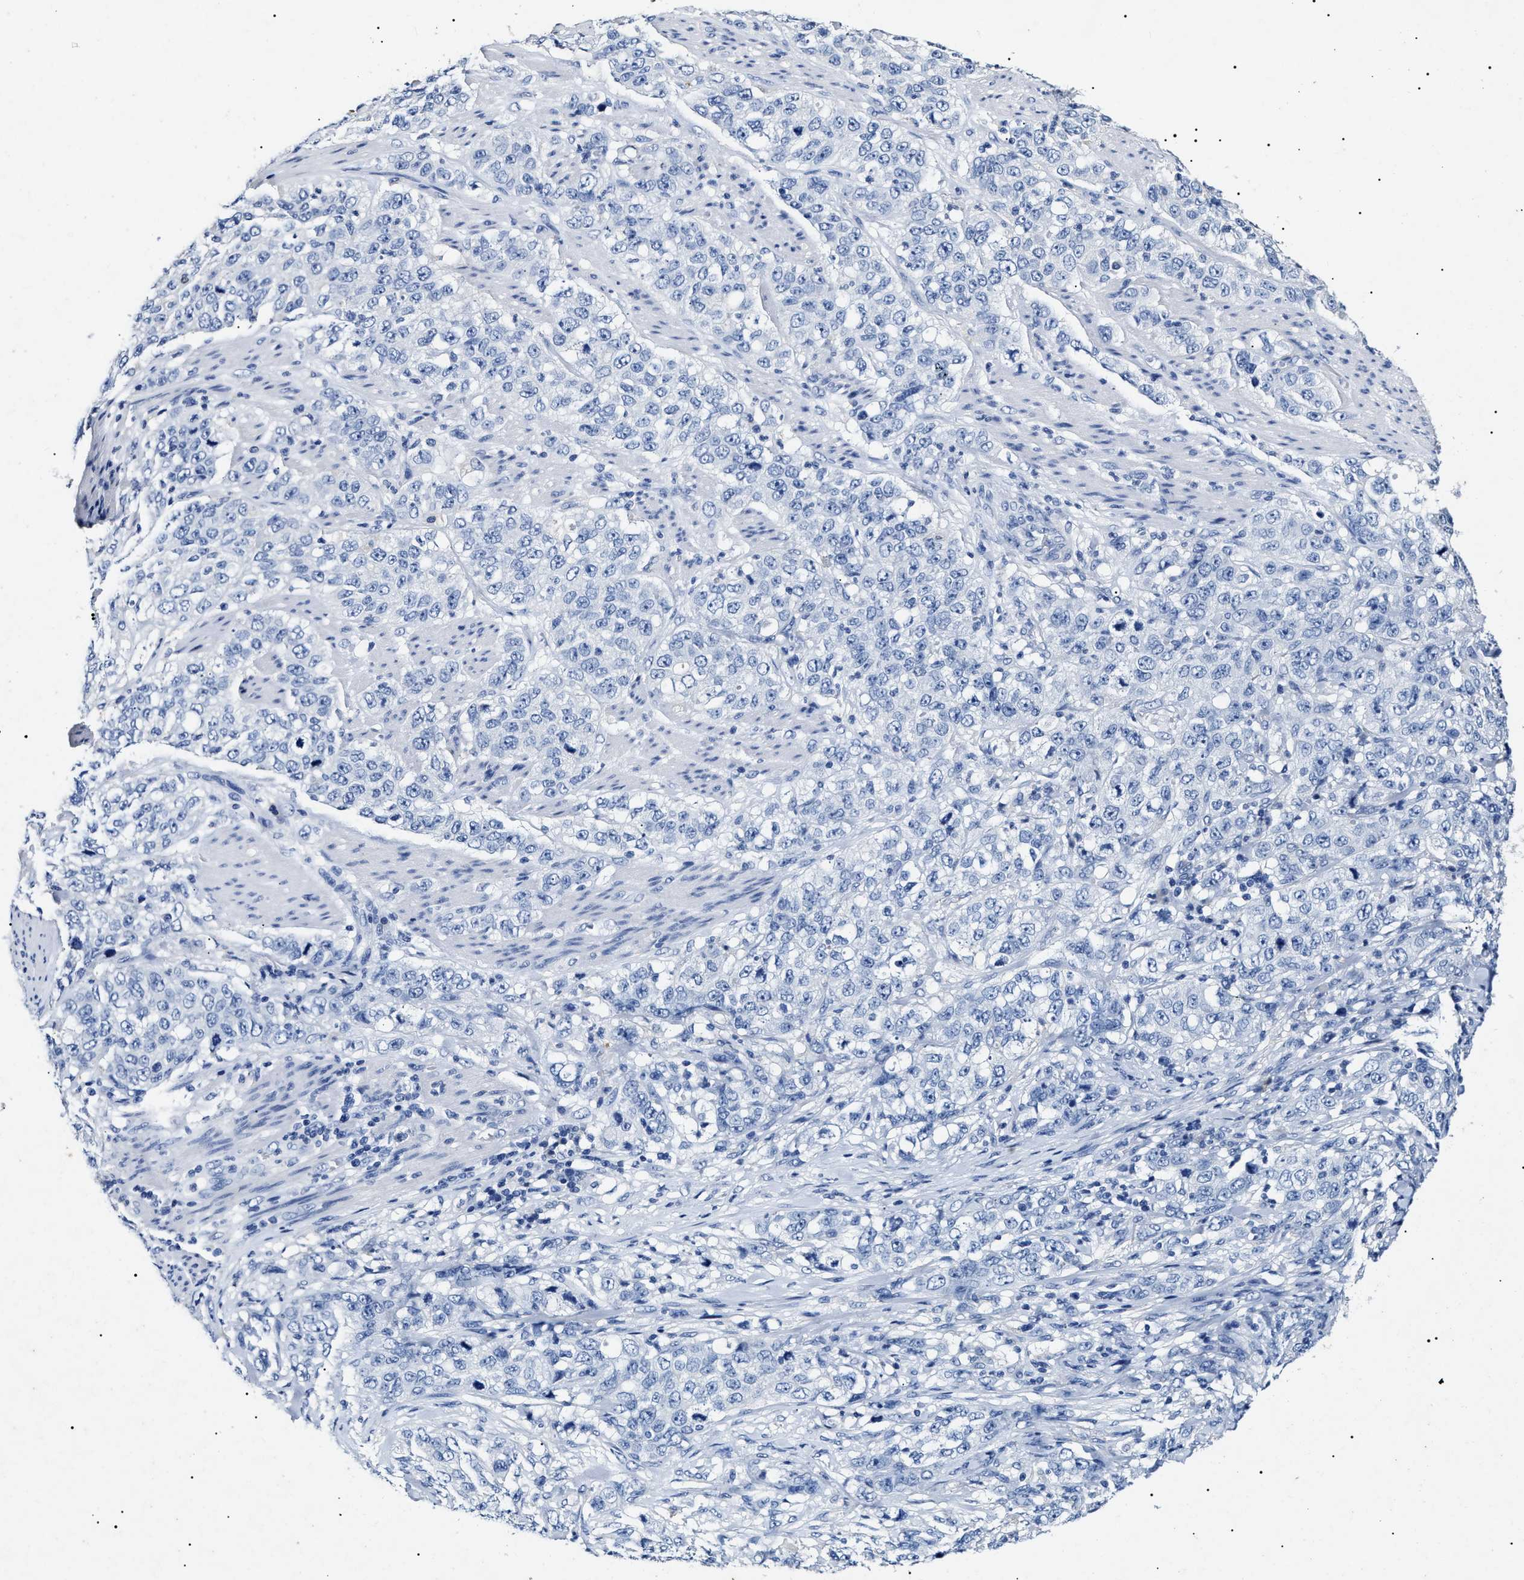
{"staining": {"intensity": "negative", "quantity": "none", "location": "none"}, "tissue": "stomach cancer", "cell_type": "Tumor cells", "image_type": "cancer", "snomed": [{"axis": "morphology", "description": "Adenocarcinoma, NOS"}, {"axis": "topography", "description": "Stomach"}], "caption": "Histopathology image shows no significant protein expression in tumor cells of stomach cancer. (Stains: DAB IHC with hematoxylin counter stain, Microscopy: brightfield microscopy at high magnification).", "gene": "LRRC8E", "patient": {"sex": "male", "age": 48}}